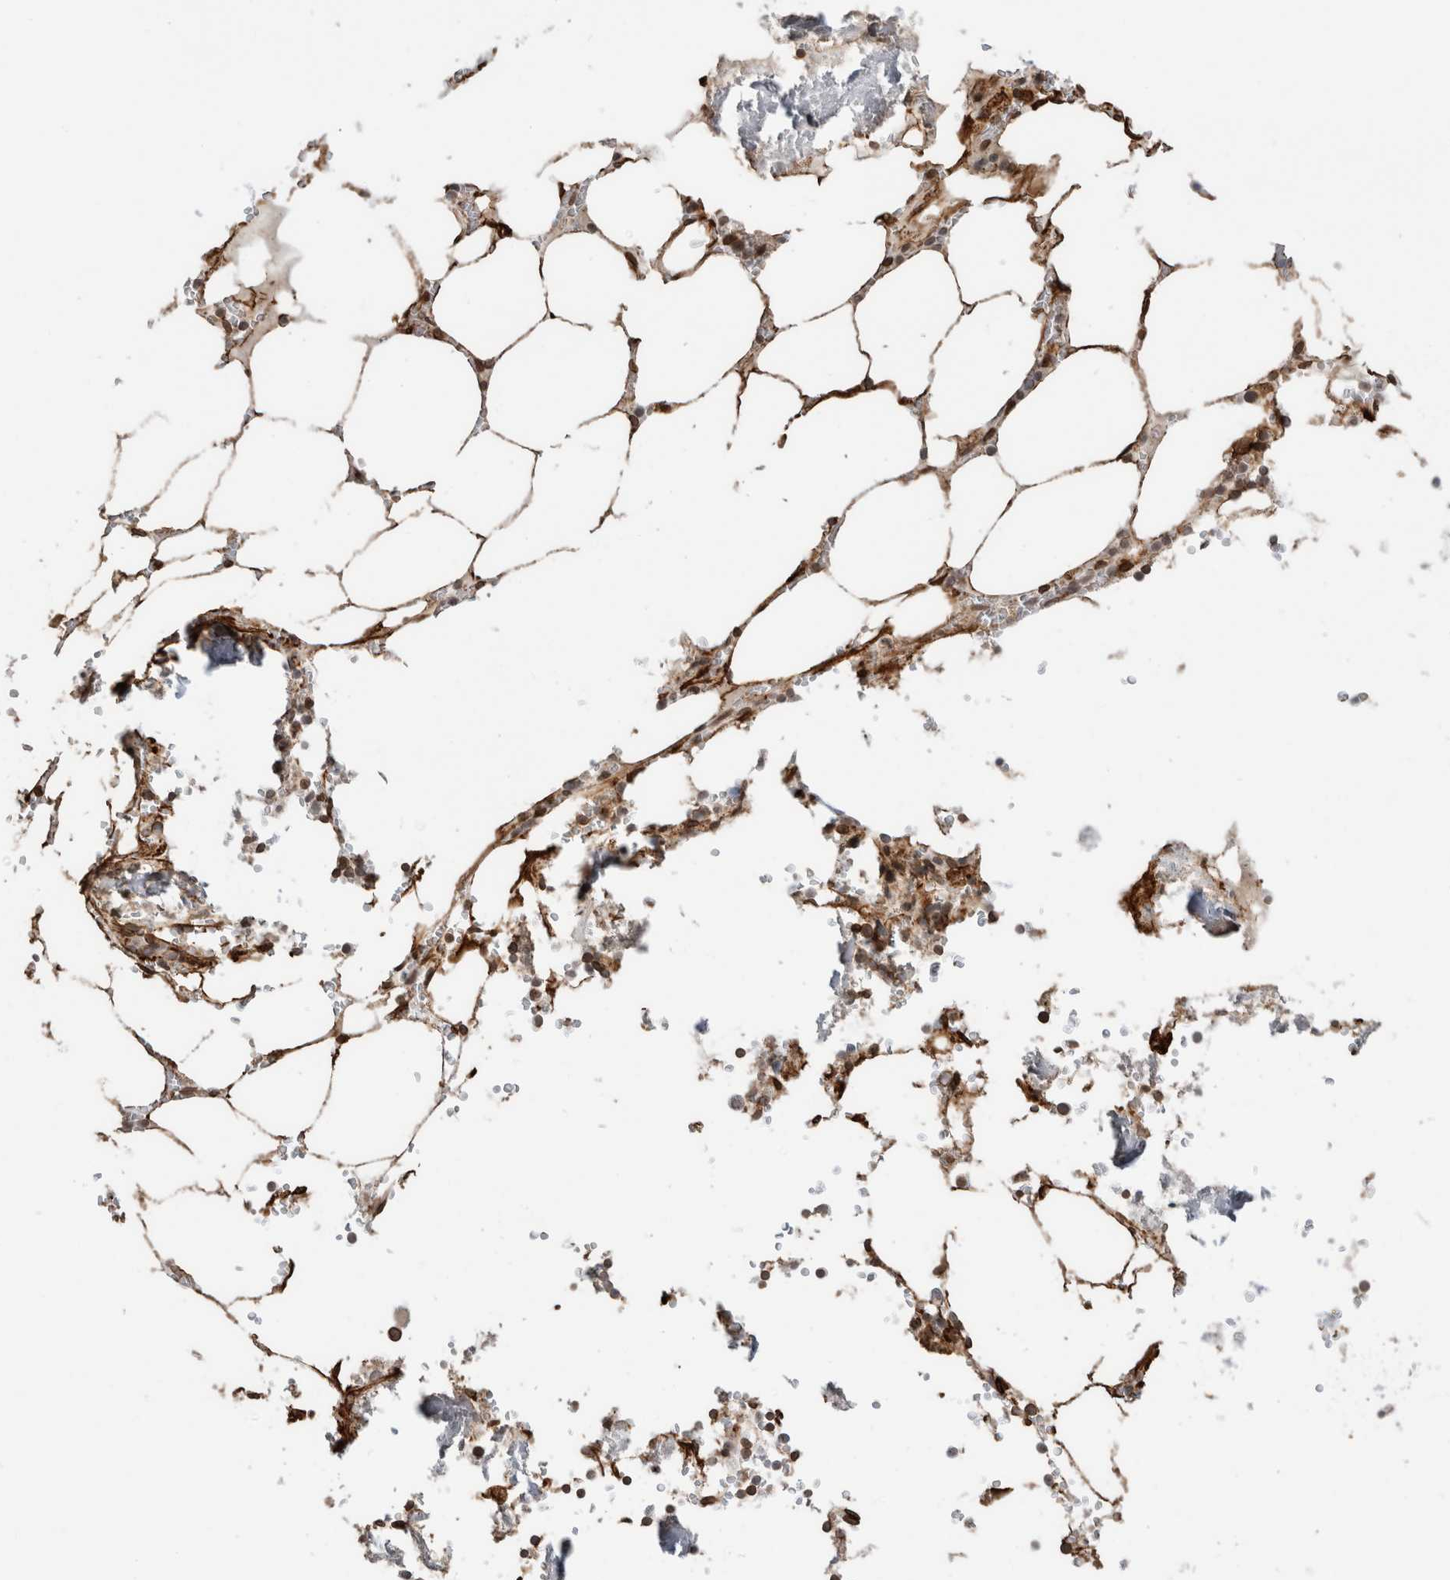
{"staining": {"intensity": "moderate", "quantity": "<25%", "location": "nuclear"}, "tissue": "bone marrow", "cell_type": "Hematopoietic cells", "image_type": "normal", "snomed": [{"axis": "morphology", "description": "Normal tissue, NOS"}, {"axis": "topography", "description": "Bone marrow"}], "caption": "Moderate nuclear positivity for a protein is present in approximately <25% of hematopoietic cells of normal bone marrow using immunohistochemistry.", "gene": "RBMX2", "patient": {"sex": "male", "age": 70}}